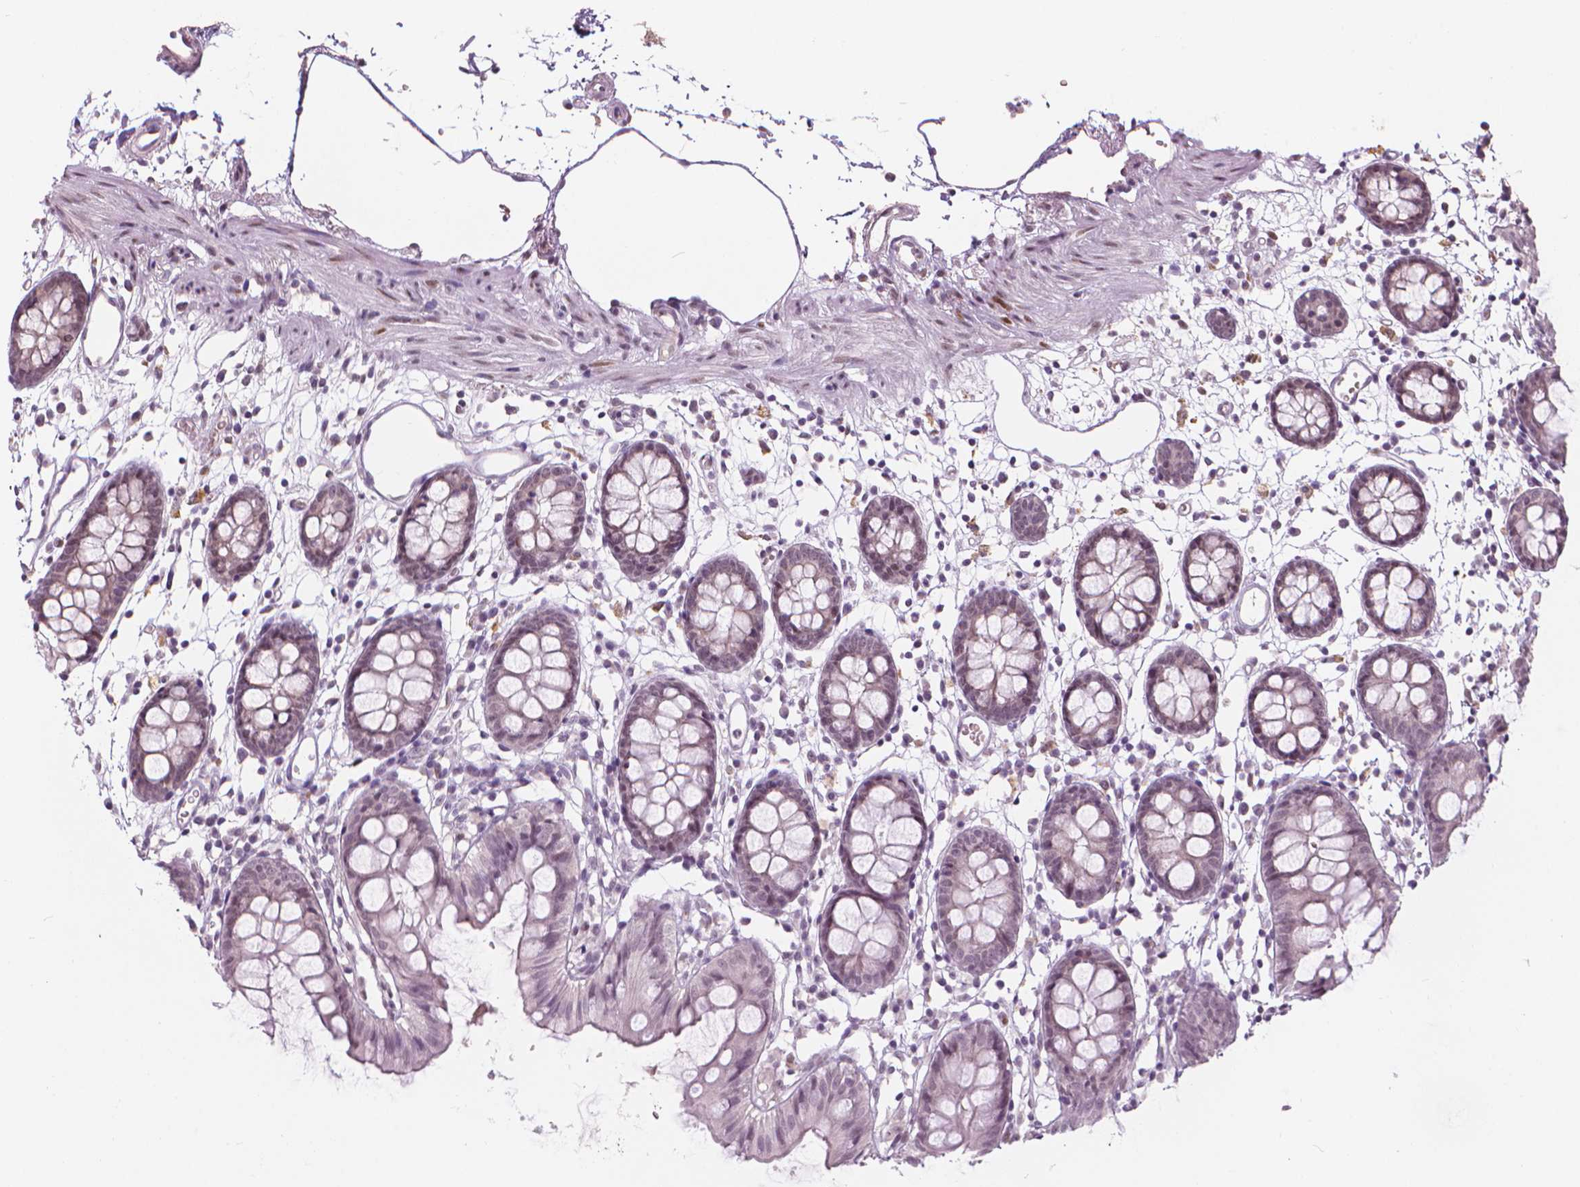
{"staining": {"intensity": "negative", "quantity": "none", "location": "none"}, "tissue": "colon", "cell_type": "Endothelial cells", "image_type": "normal", "snomed": [{"axis": "morphology", "description": "Normal tissue, NOS"}, {"axis": "topography", "description": "Colon"}], "caption": "High magnification brightfield microscopy of benign colon stained with DAB (brown) and counterstained with hematoxylin (blue): endothelial cells show no significant staining. (DAB immunohistochemistry (IHC) with hematoxylin counter stain).", "gene": "CDKN1C", "patient": {"sex": "female", "age": 84}}